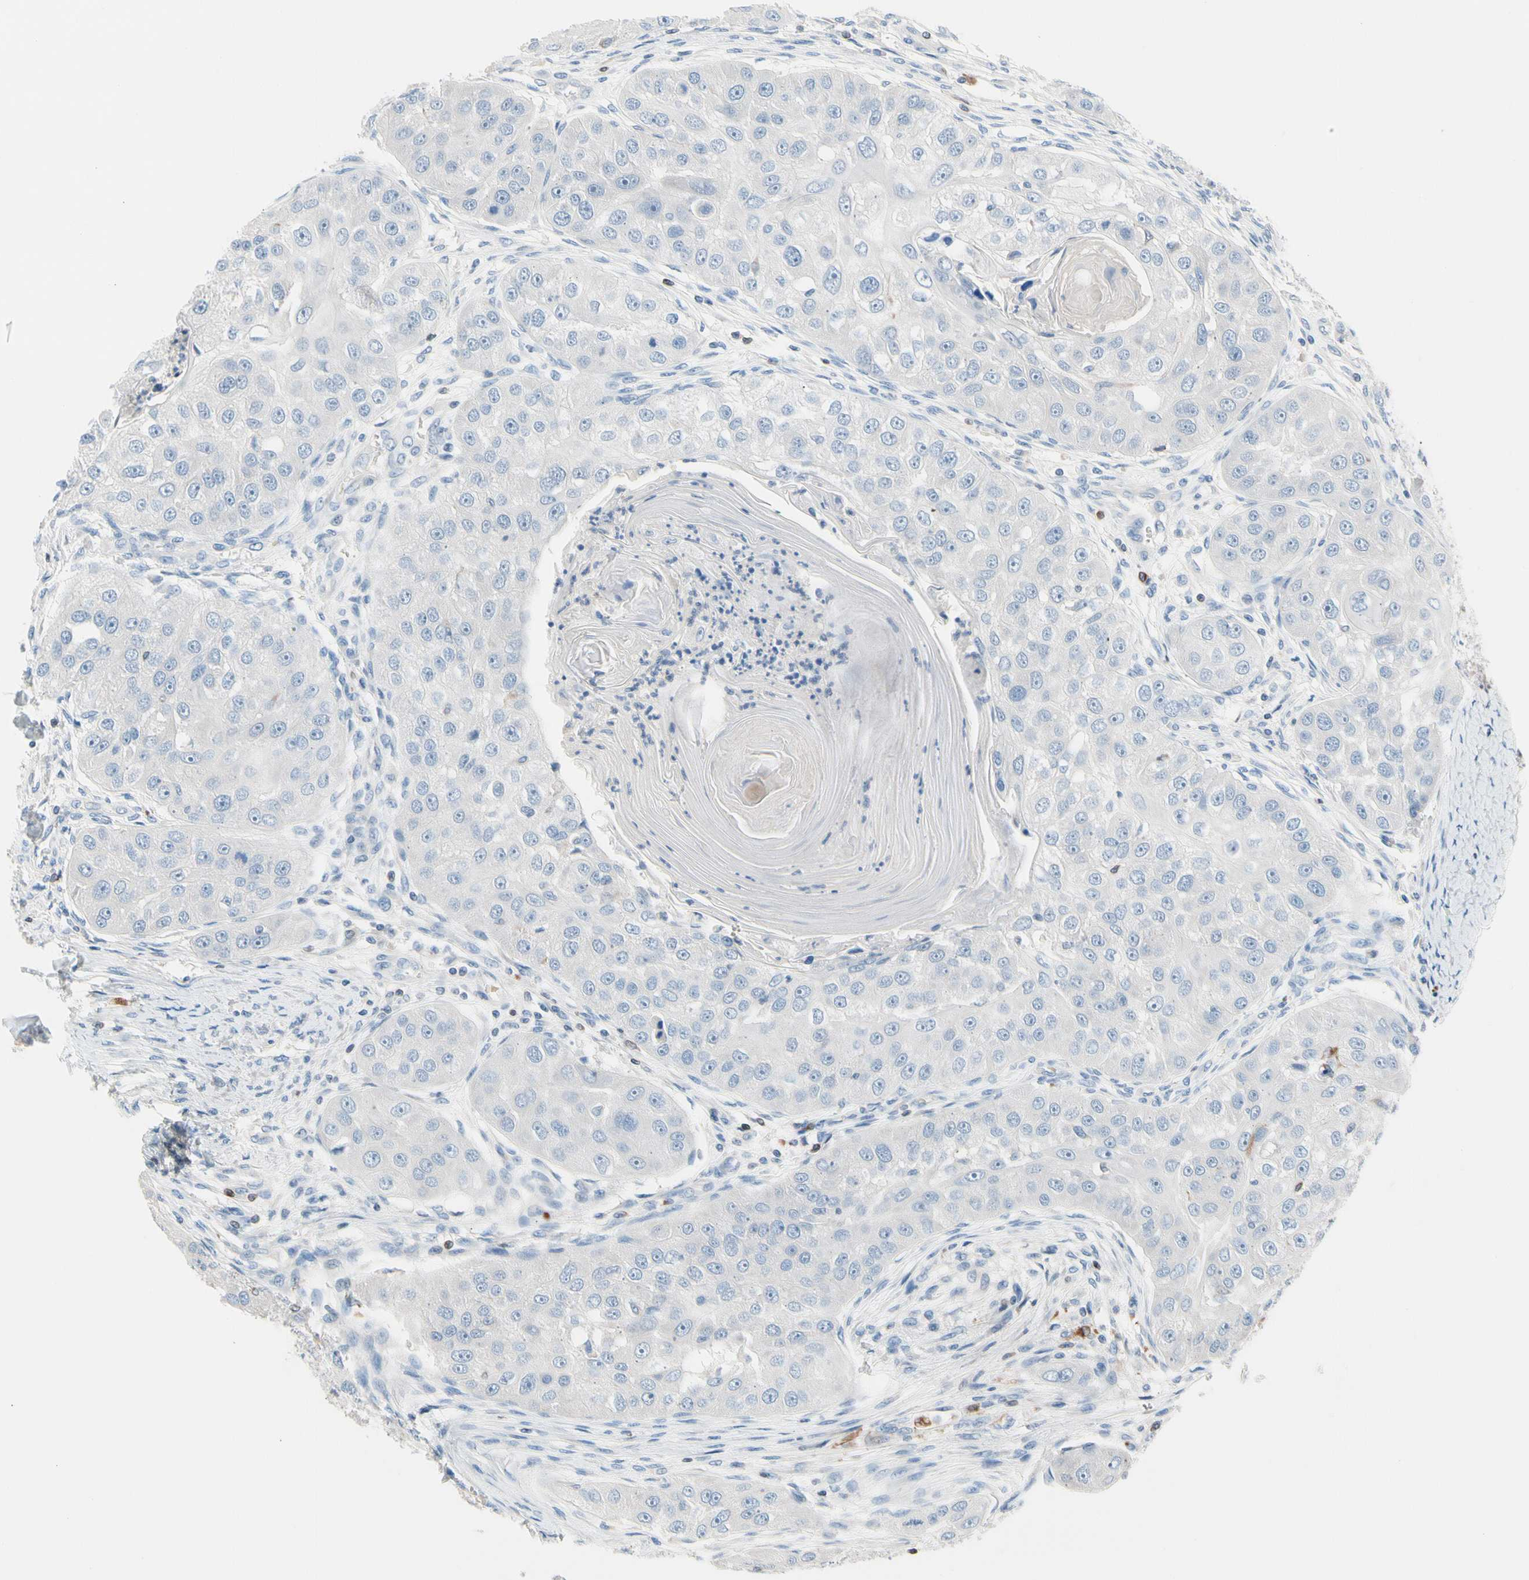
{"staining": {"intensity": "negative", "quantity": "none", "location": "none"}, "tissue": "head and neck cancer", "cell_type": "Tumor cells", "image_type": "cancer", "snomed": [{"axis": "morphology", "description": "Normal tissue, NOS"}, {"axis": "morphology", "description": "Squamous cell carcinoma, NOS"}, {"axis": "topography", "description": "Skeletal muscle"}, {"axis": "topography", "description": "Head-Neck"}], "caption": "Human head and neck cancer stained for a protein using IHC displays no staining in tumor cells.", "gene": "MAP3K3", "patient": {"sex": "male", "age": 51}}